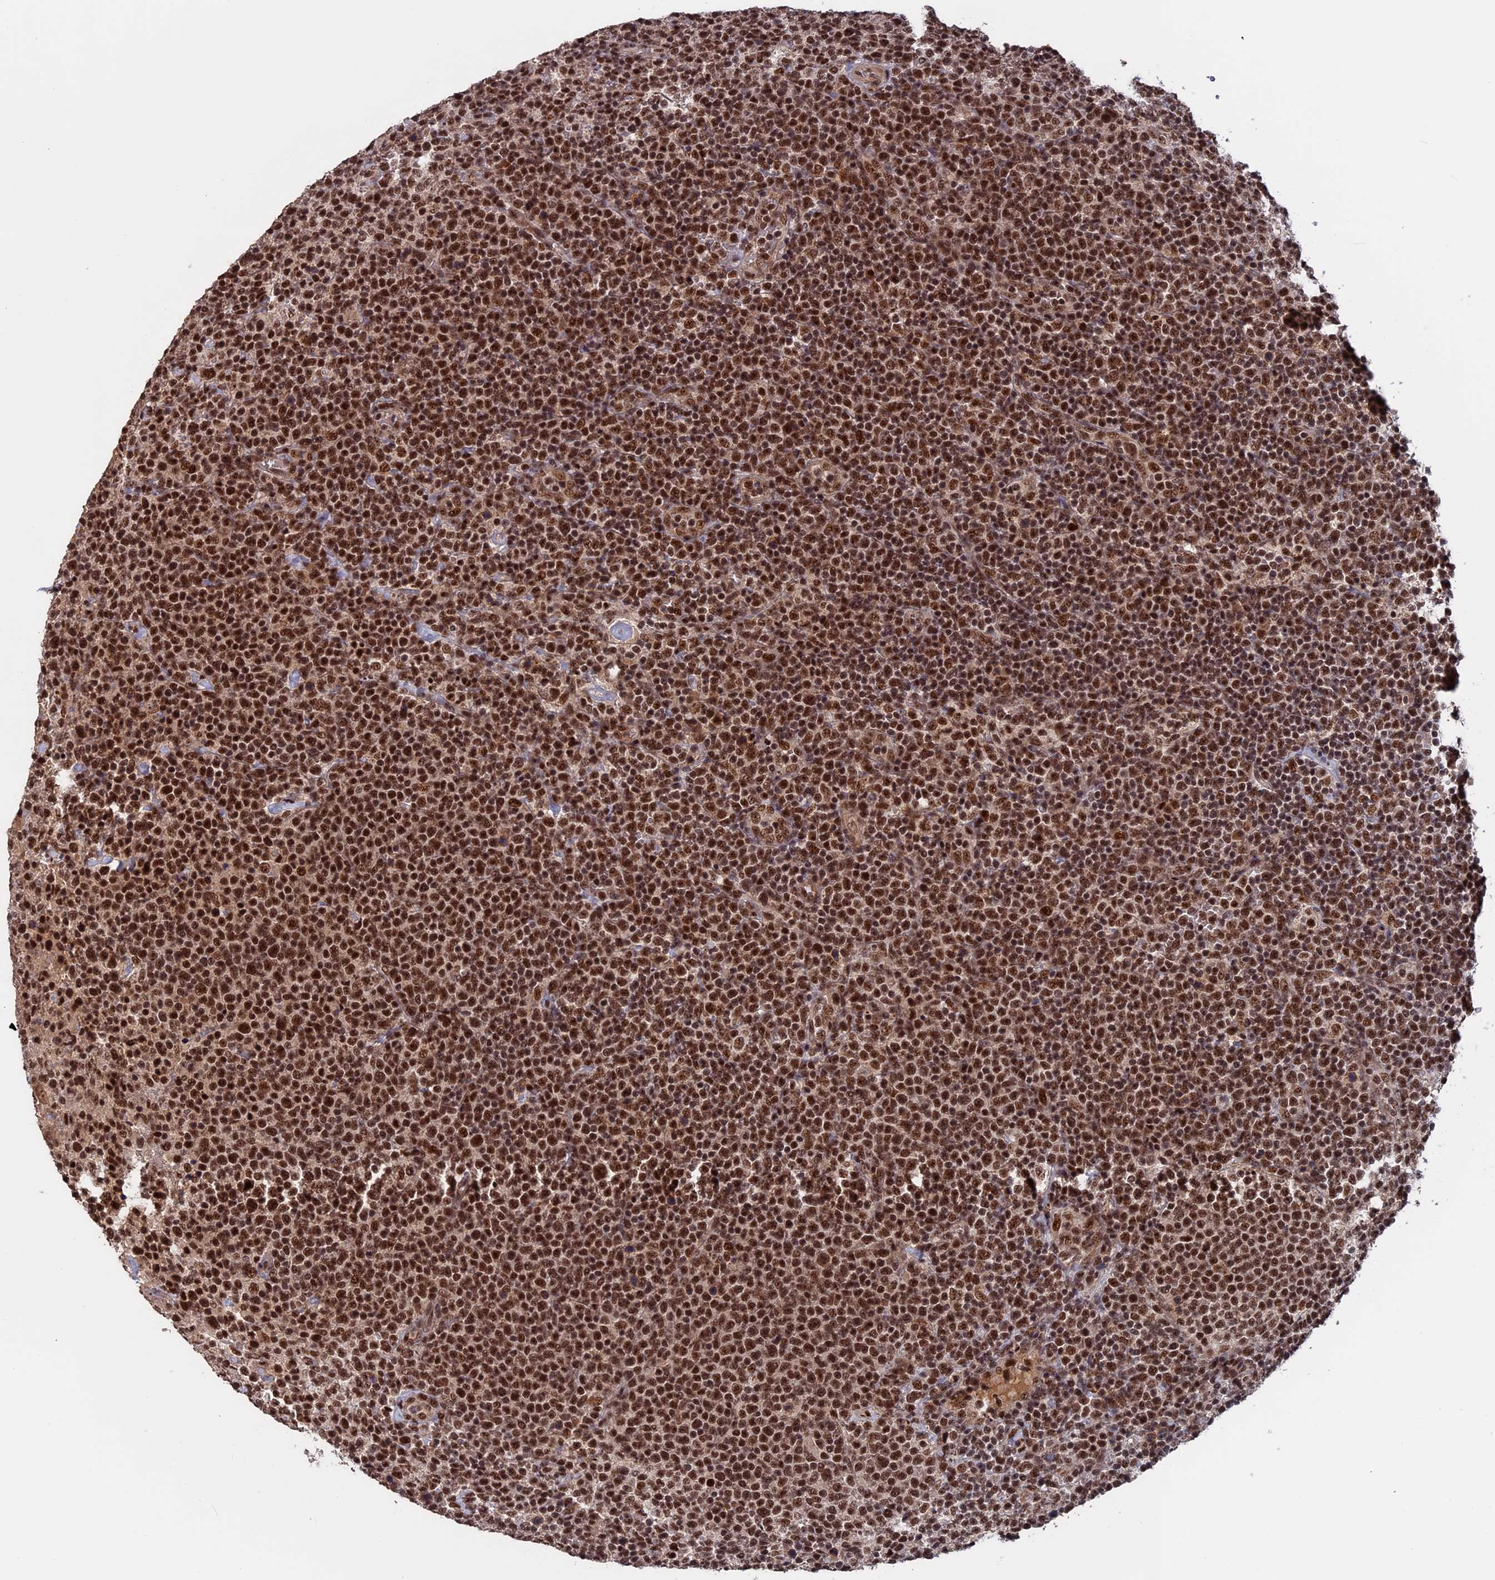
{"staining": {"intensity": "strong", "quantity": ">75%", "location": "nuclear"}, "tissue": "lymphoma", "cell_type": "Tumor cells", "image_type": "cancer", "snomed": [{"axis": "morphology", "description": "Malignant lymphoma, non-Hodgkin's type, High grade"}, {"axis": "topography", "description": "Lymph node"}], "caption": "Brown immunohistochemical staining in lymphoma exhibits strong nuclear positivity in approximately >75% of tumor cells.", "gene": "CACTIN", "patient": {"sex": "male", "age": 61}}